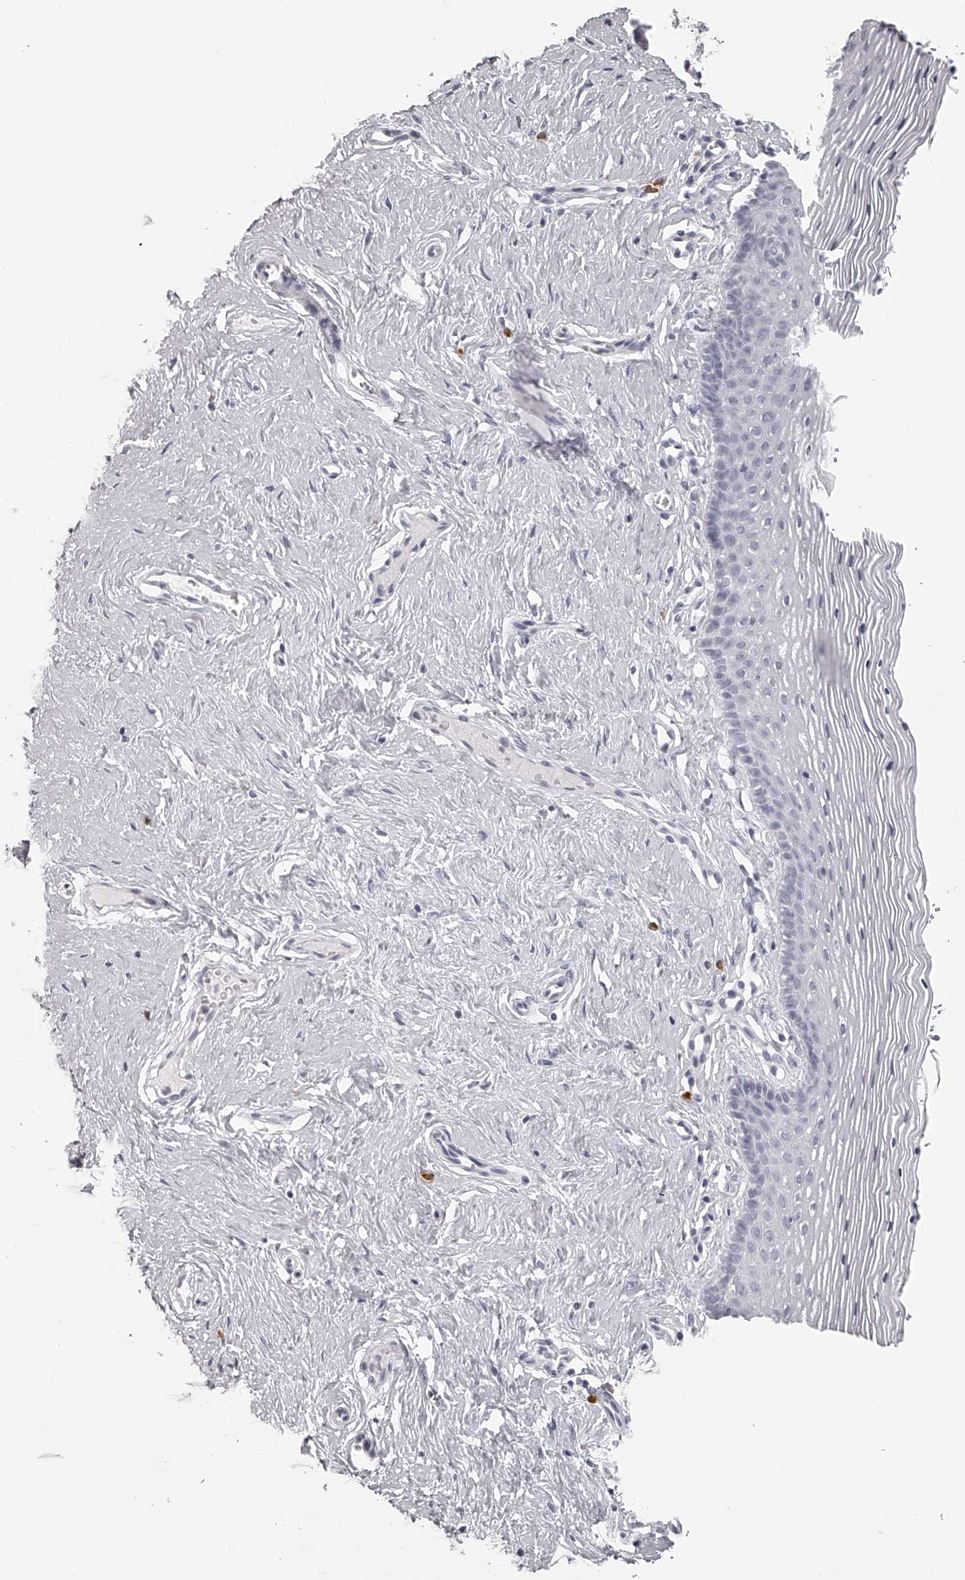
{"staining": {"intensity": "negative", "quantity": "none", "location": "none"}, "tissue": "vagina", "cell_type": "Squamous epithelial cells", "image_type": "normal", "snomed": [{"axis": "morphology", "description": "Normal tissue, NOS"}, {"axis": "topography", "description": "Vagina"}], "caption": "Squamous epithelial cells are negative for protein expression in unremarkable human vagina. The staining is performed using DAB brown chromogen with nuclei counter-stained in using hematoxylin.", "gene": "SEC11C", "patient": {"sex": "female", "age": 32}}